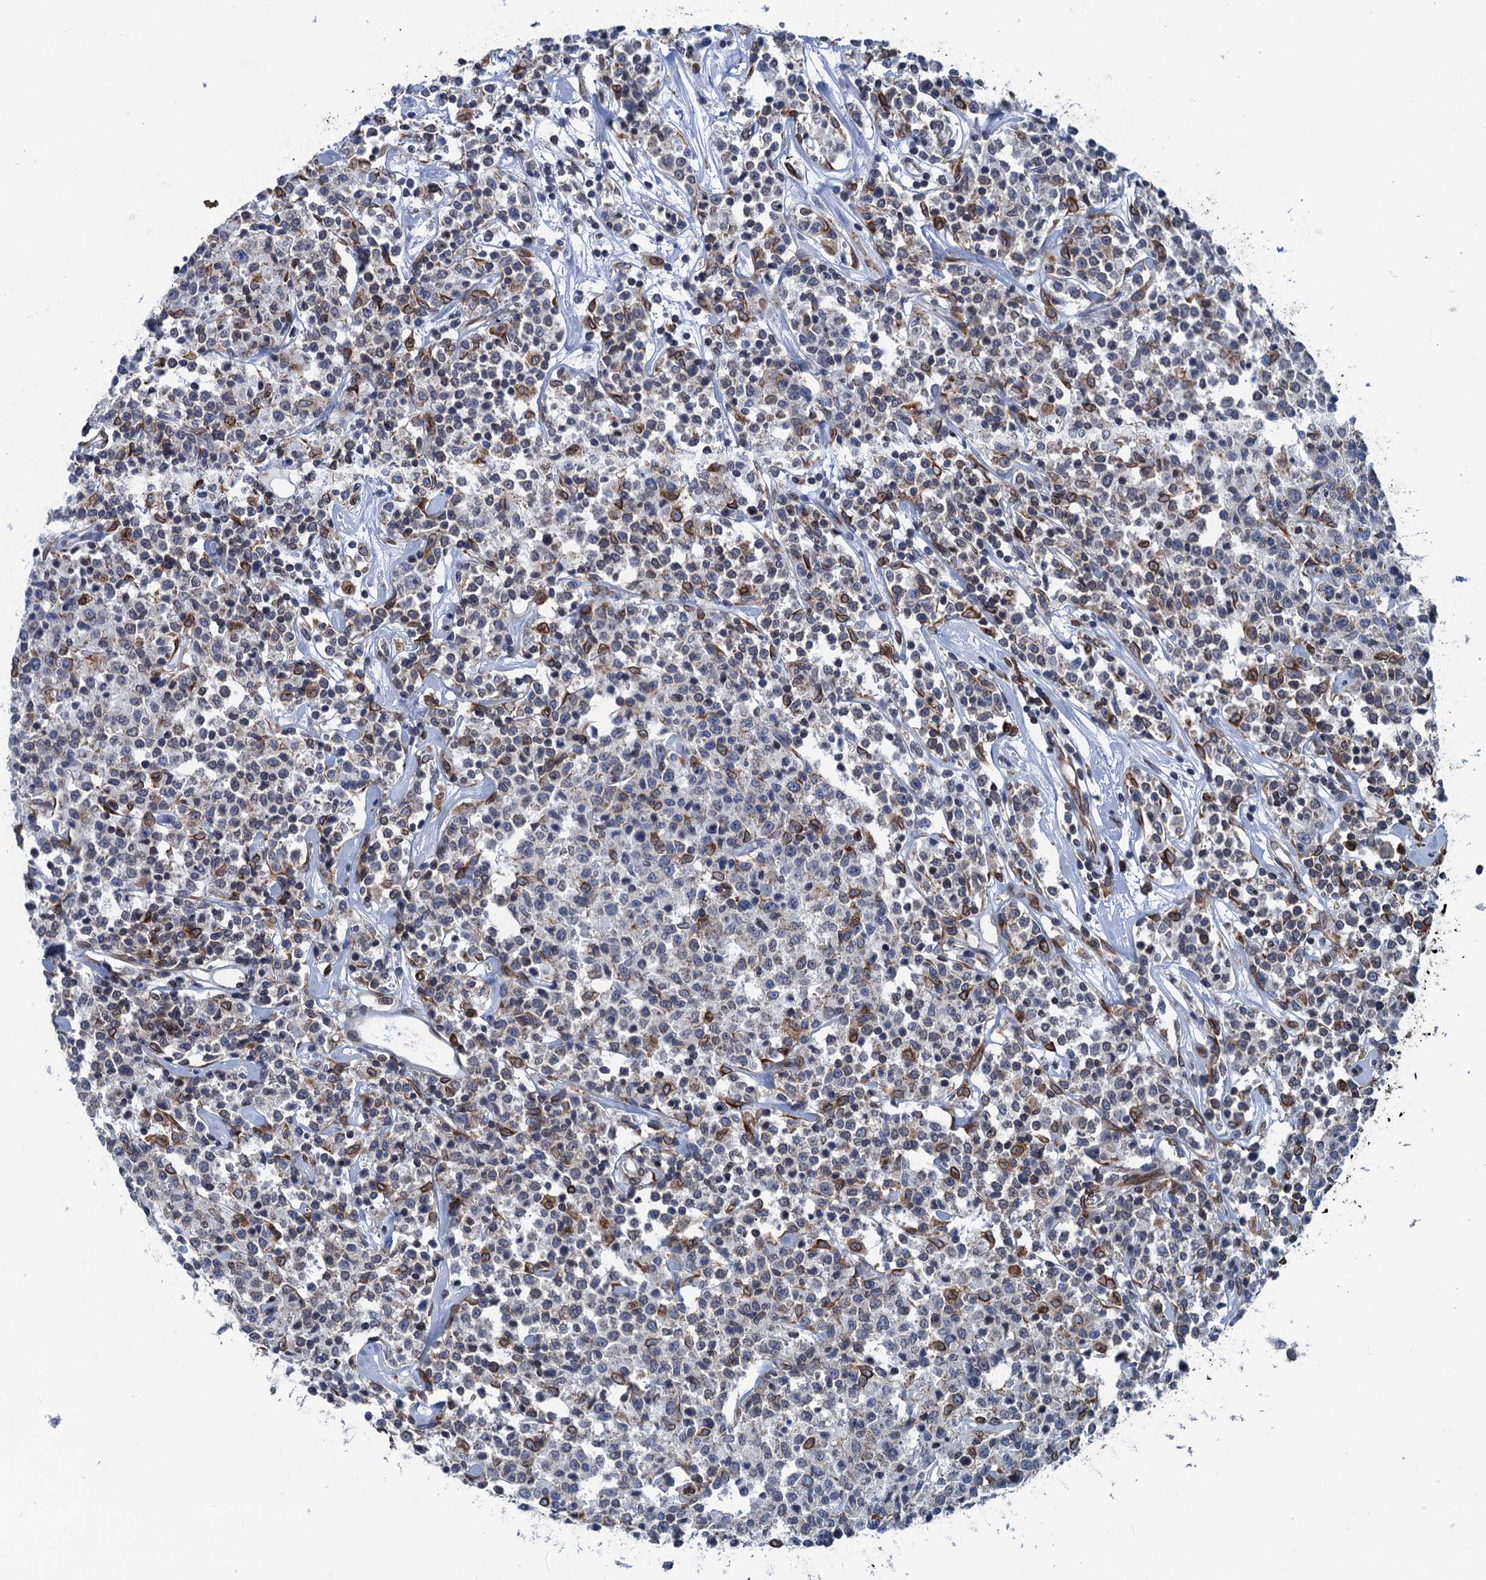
{"staining": {"intensity": "moderate", "quantity": "<25%", "location": "cytoplasmic/membranous"}, "tissue": "lymphoma", "cell_type": "Tumor cells", "image_type": "cancer", "snomed": [{"axis": "morphology", "description": "Malignant lymphoma, non-Hodgkin's type, Low grade"}, {"axis": "topography", "description": "Small intestine"}], "caption": "Lymphoma was stained to show a protein in brown. There is low levels of moderate cytoplasmic/membranous staining in approximately <25% of tumor cells.", "gene": "TMEM205", "patient": {"sex": "female", "age": 59}}